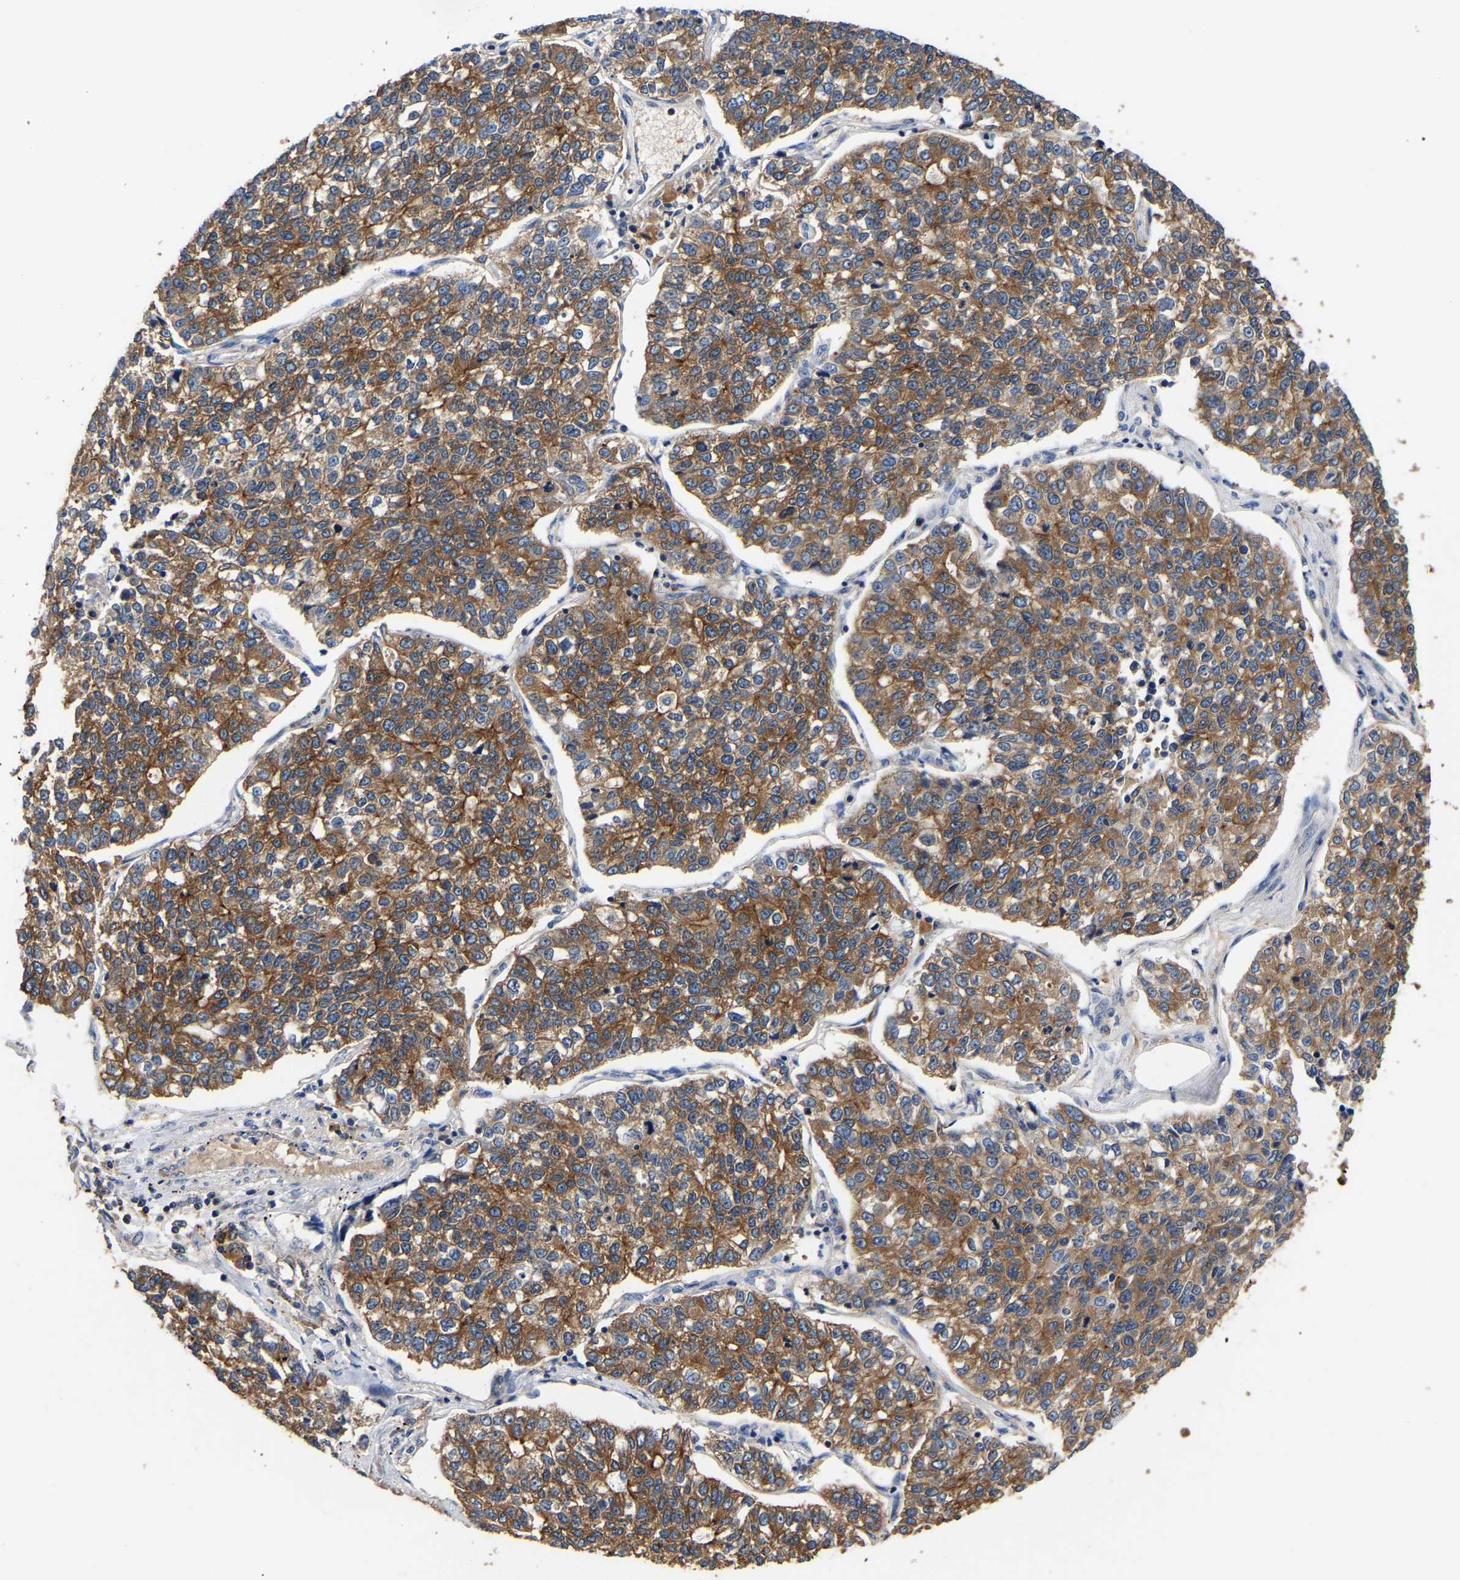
{"staining": {"intensity": "moderate", "quantity": ">75%", "location": "cytoplasmic/membranous"}, "tissue": "lung cancer", "cell_type": "Tumor cells", "image_type": "cancer", "snomed": [{"axis": "morphology", "description": "Adenocarcinoma, NOS"}, {"axis": "topography", "description": "Lung"}], "caption": "A photomicrograph of human lung adenocarcinoma stained for a protein shows moderate cytoplasmic/membranous brown staining in tumor cells.", "gene": "LRBA", "patient": {"sex": "male", "age": 49}}